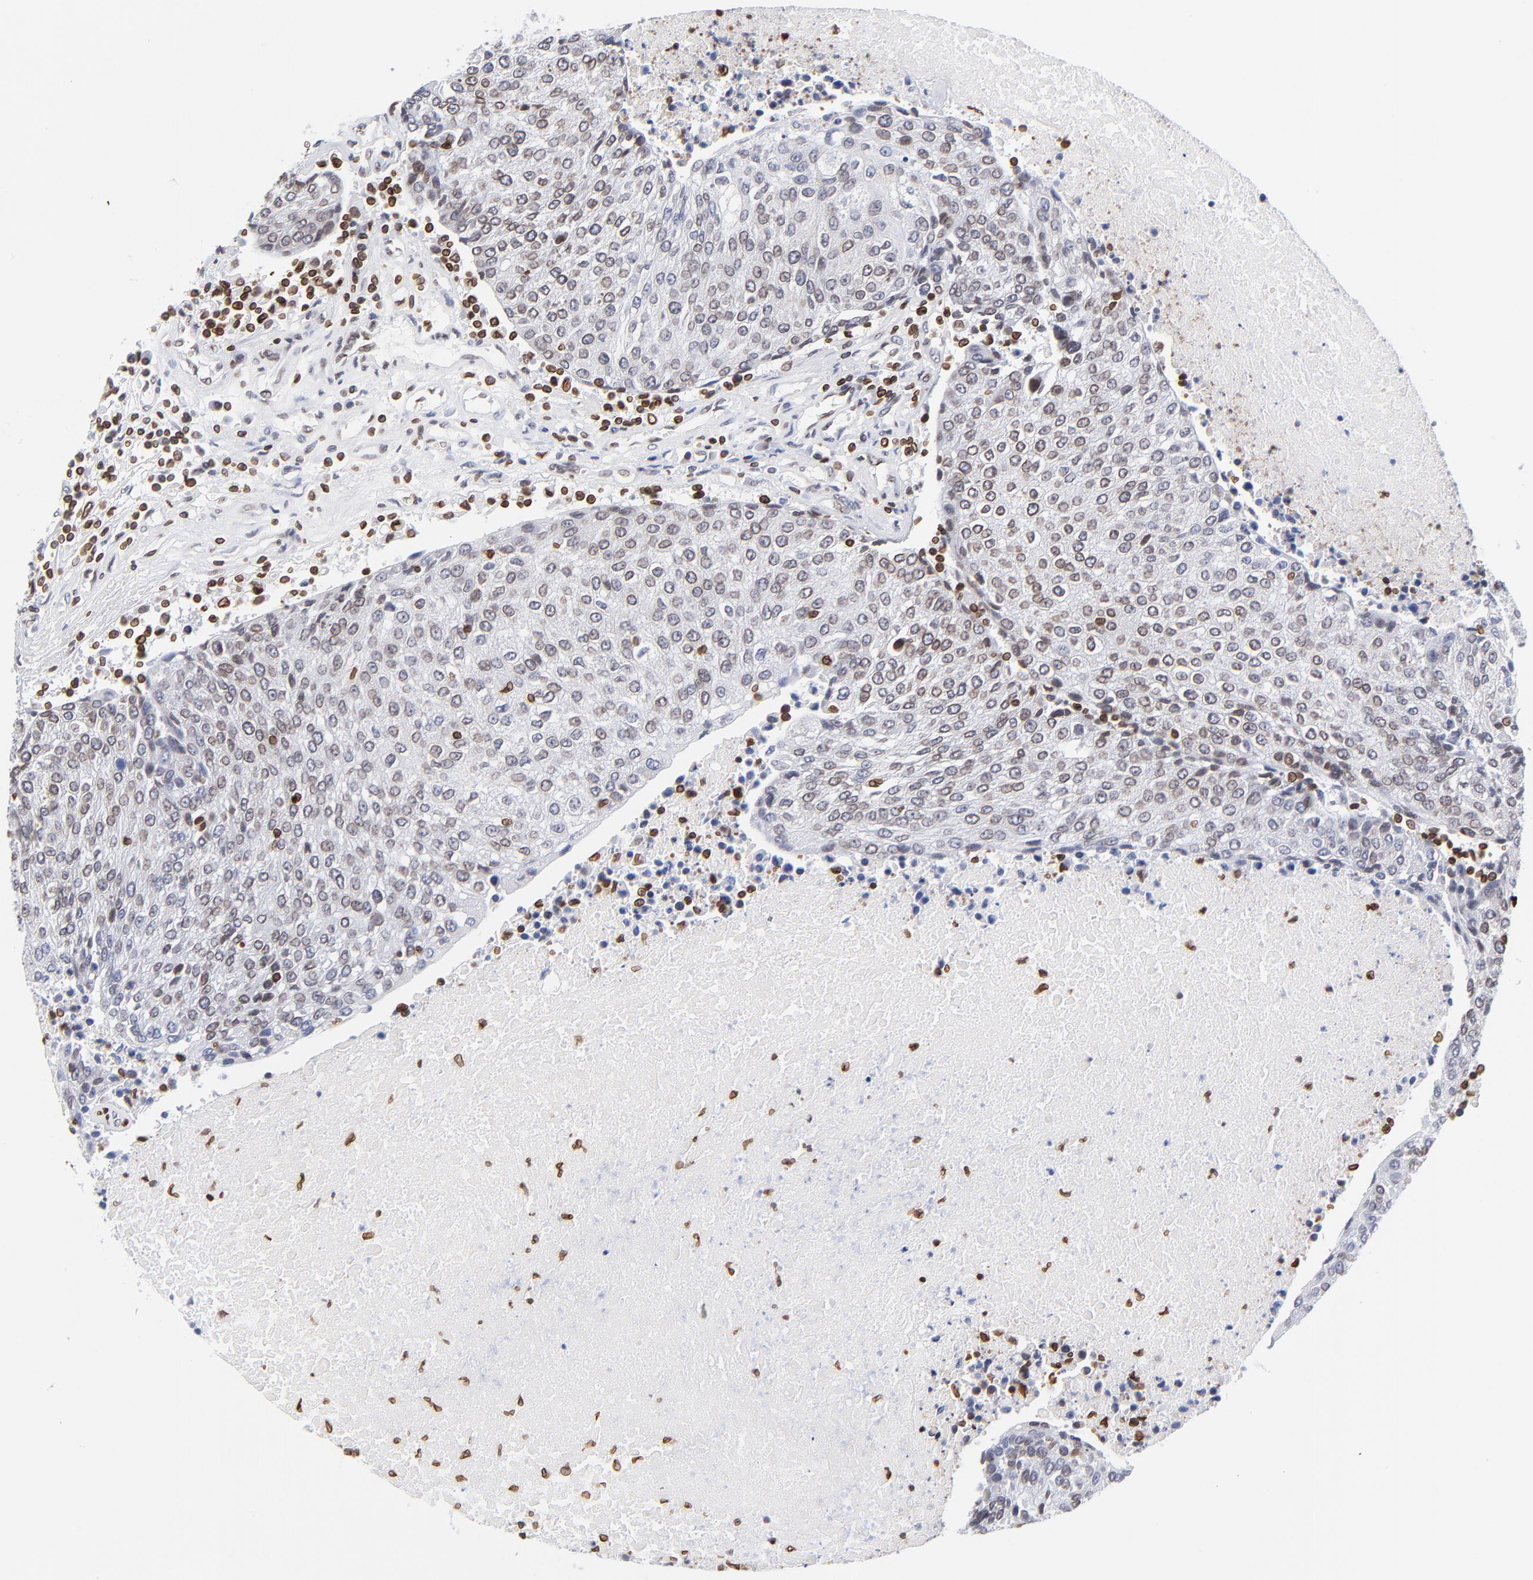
{"staining": {"intensity": "weak", "quantity": "25%-75%", "location": "cytoplasmic/membranous,nuclear"}, "tissue": "urothelial cancer", "cell_type": "Tumor cells", "image_type": "cancer", "snomed": [{"axis": "morphology", "description": "Urothelial carcinoma, High grade"}, {"axis": "topography", "description": "Urinary bladder"}], "caption": "Human urothelial cancer stained with a protein marker exhibits weak staining in tumor cells.", "gene": "THAP7", "patient": {"sex": "female", "age": 85}}